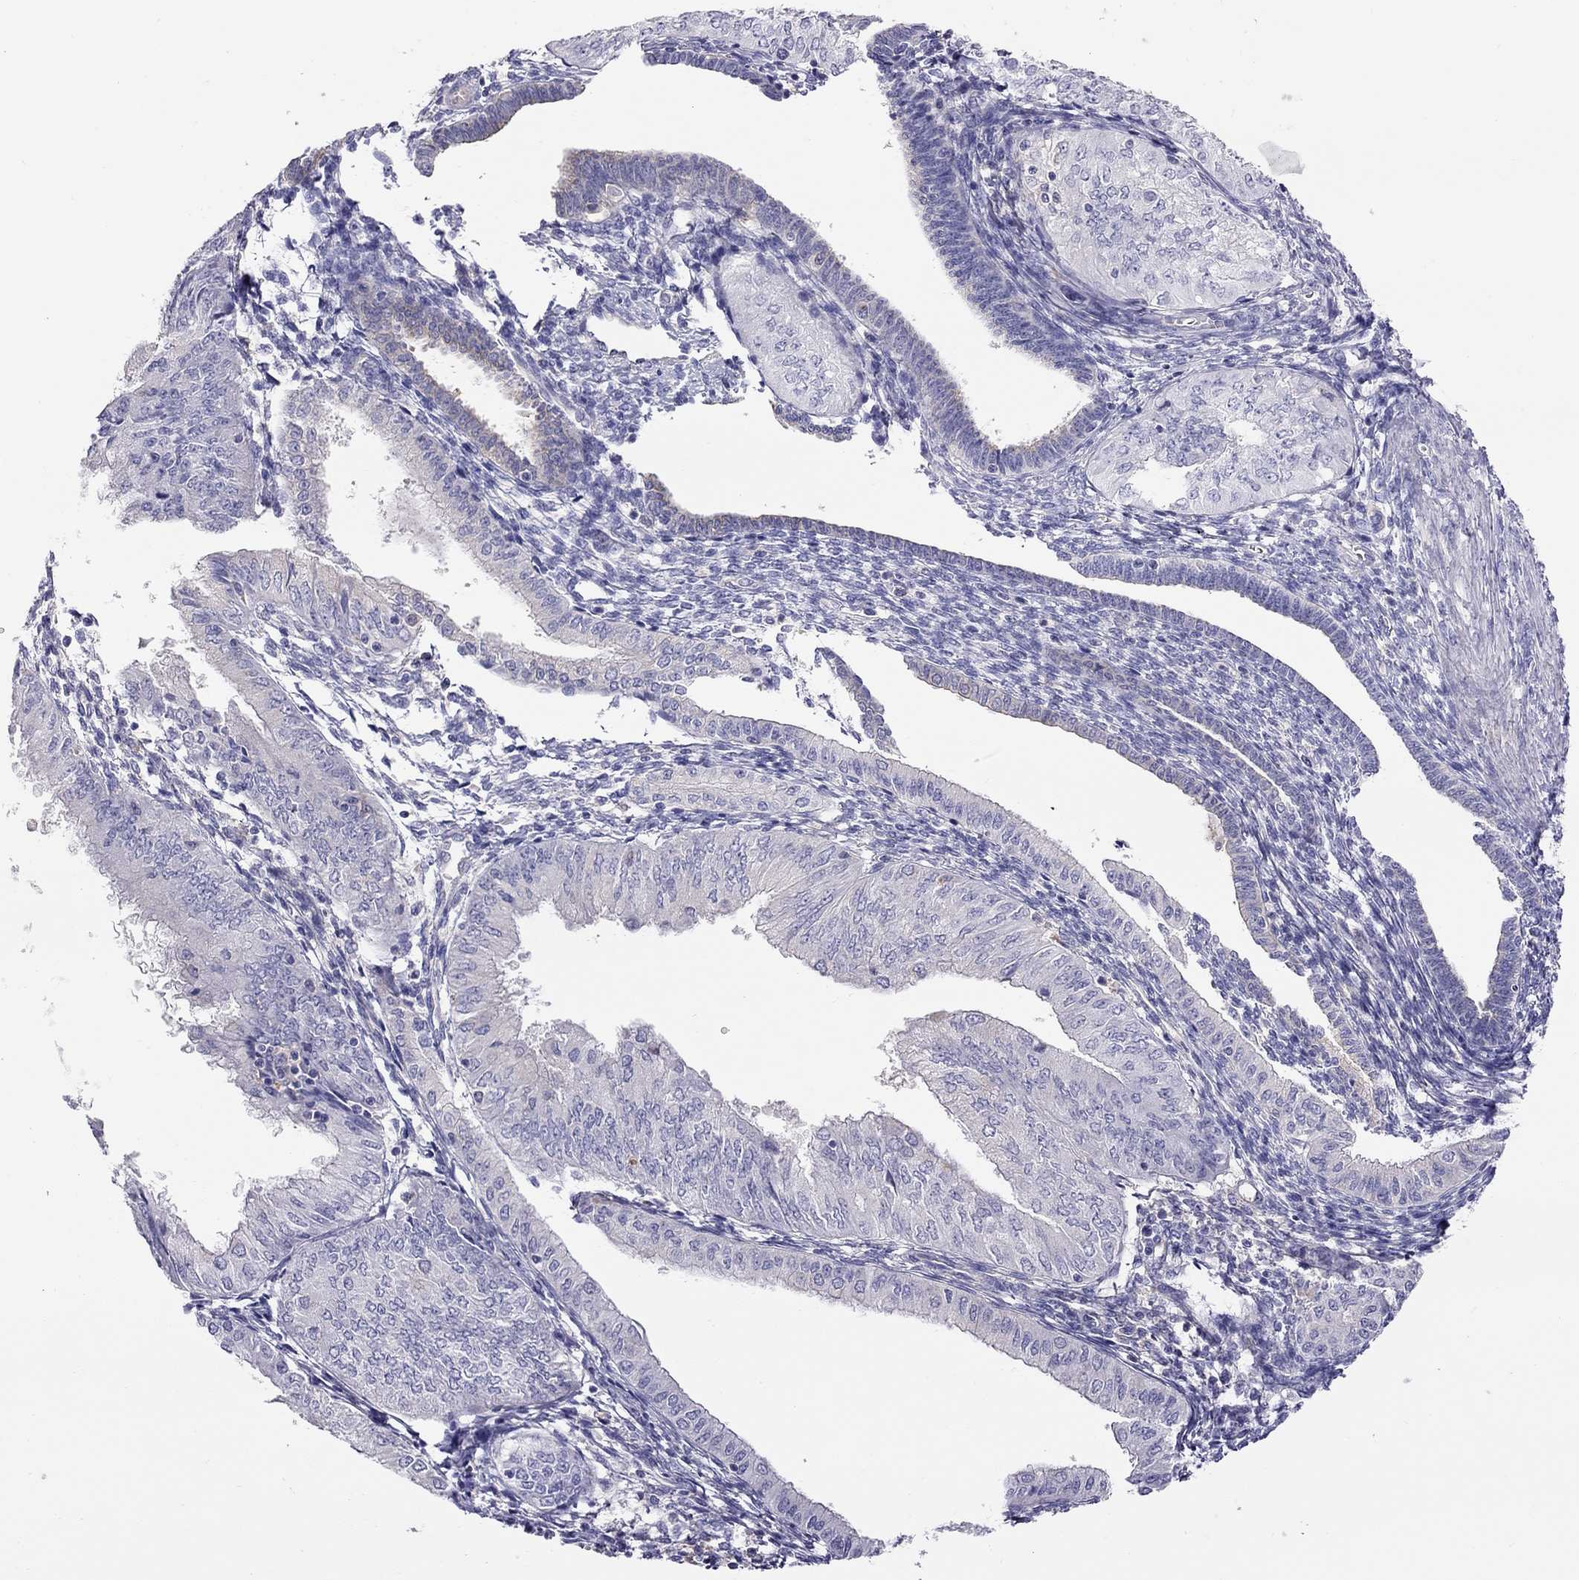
{"staining": {"intensity": "negative", "quantity": "none", "location": "none"}, "tissue": "endometrial cancer", "cell_type": "Tumor cells", "image_type": "cancer", "snomed": [{"axis": "morphology", "description": "Adenocarcinoma, NOS"}, {"axis": "topography", "description": "Endometrium"}], "caption": "Protein analysis of endometrial cancer reveals no significant expression in tumor cells.", "gene": "ALOX15B", "patient": {"sex": "female", "age": 53}}